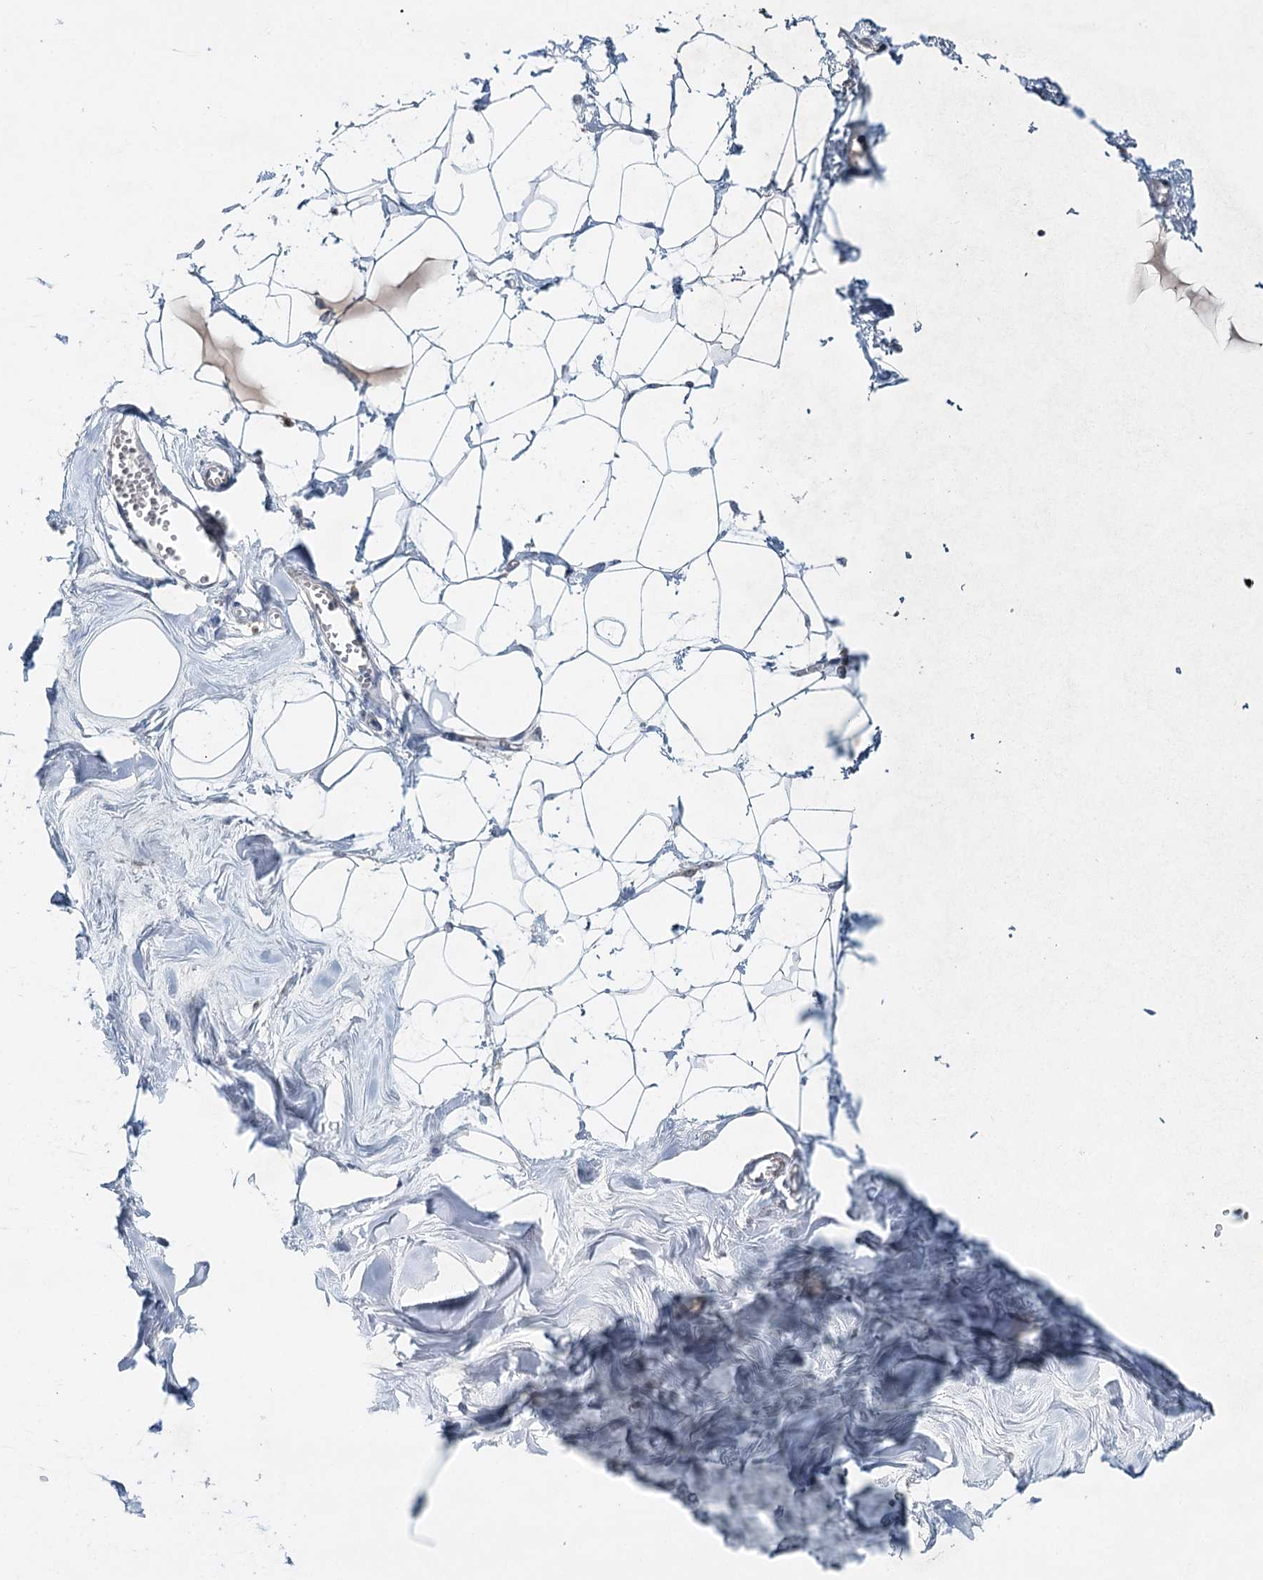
{"staining": {"intensity": "negative", "quantity": "none", "location": "none"}, "tissue": "breast", "cell_type": "Adipocytes", "image_type": "normal", "snomed": [{"axis": "morphology", "description": "Normal tissue, NOS"}, {"axis": "topography", "description": "Breast"}], "caption": "IHC micrograph of benign breast: human breast stained with DAB shows no significant protein expression in adipocytes.", "gene": "WDR44", "patient": {"sex": "female", "age": 27}}